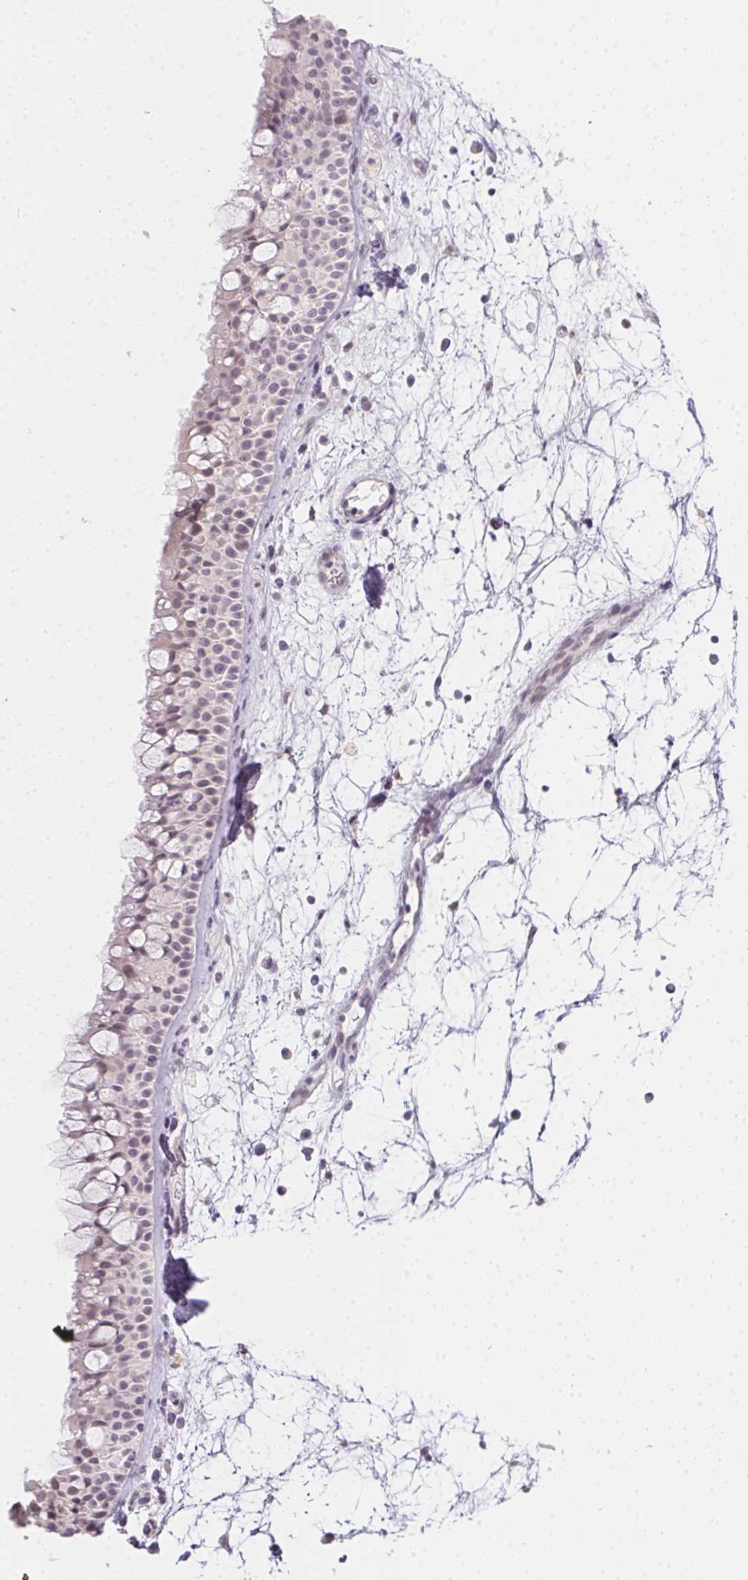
{"staining": {"intensity": "weak", "quantity": "<25%", "location": "nuclear"}, "tissue": "nasopharynx", "cell_type": "Respiratory epithelial cells", "image_type": "normal", "snomed": [{"axis": "morphology", "description": "Normal tissue, NOS"}, {"axis": "topography", "description": "Nasopharynx"}], "caption": "Immunohistochemical staining of normal nasopharynx reveals no significant positivity in respiratory epithelial cells.", "gene": "MORC1", "patient": {"sex": "male", "age": 68}}